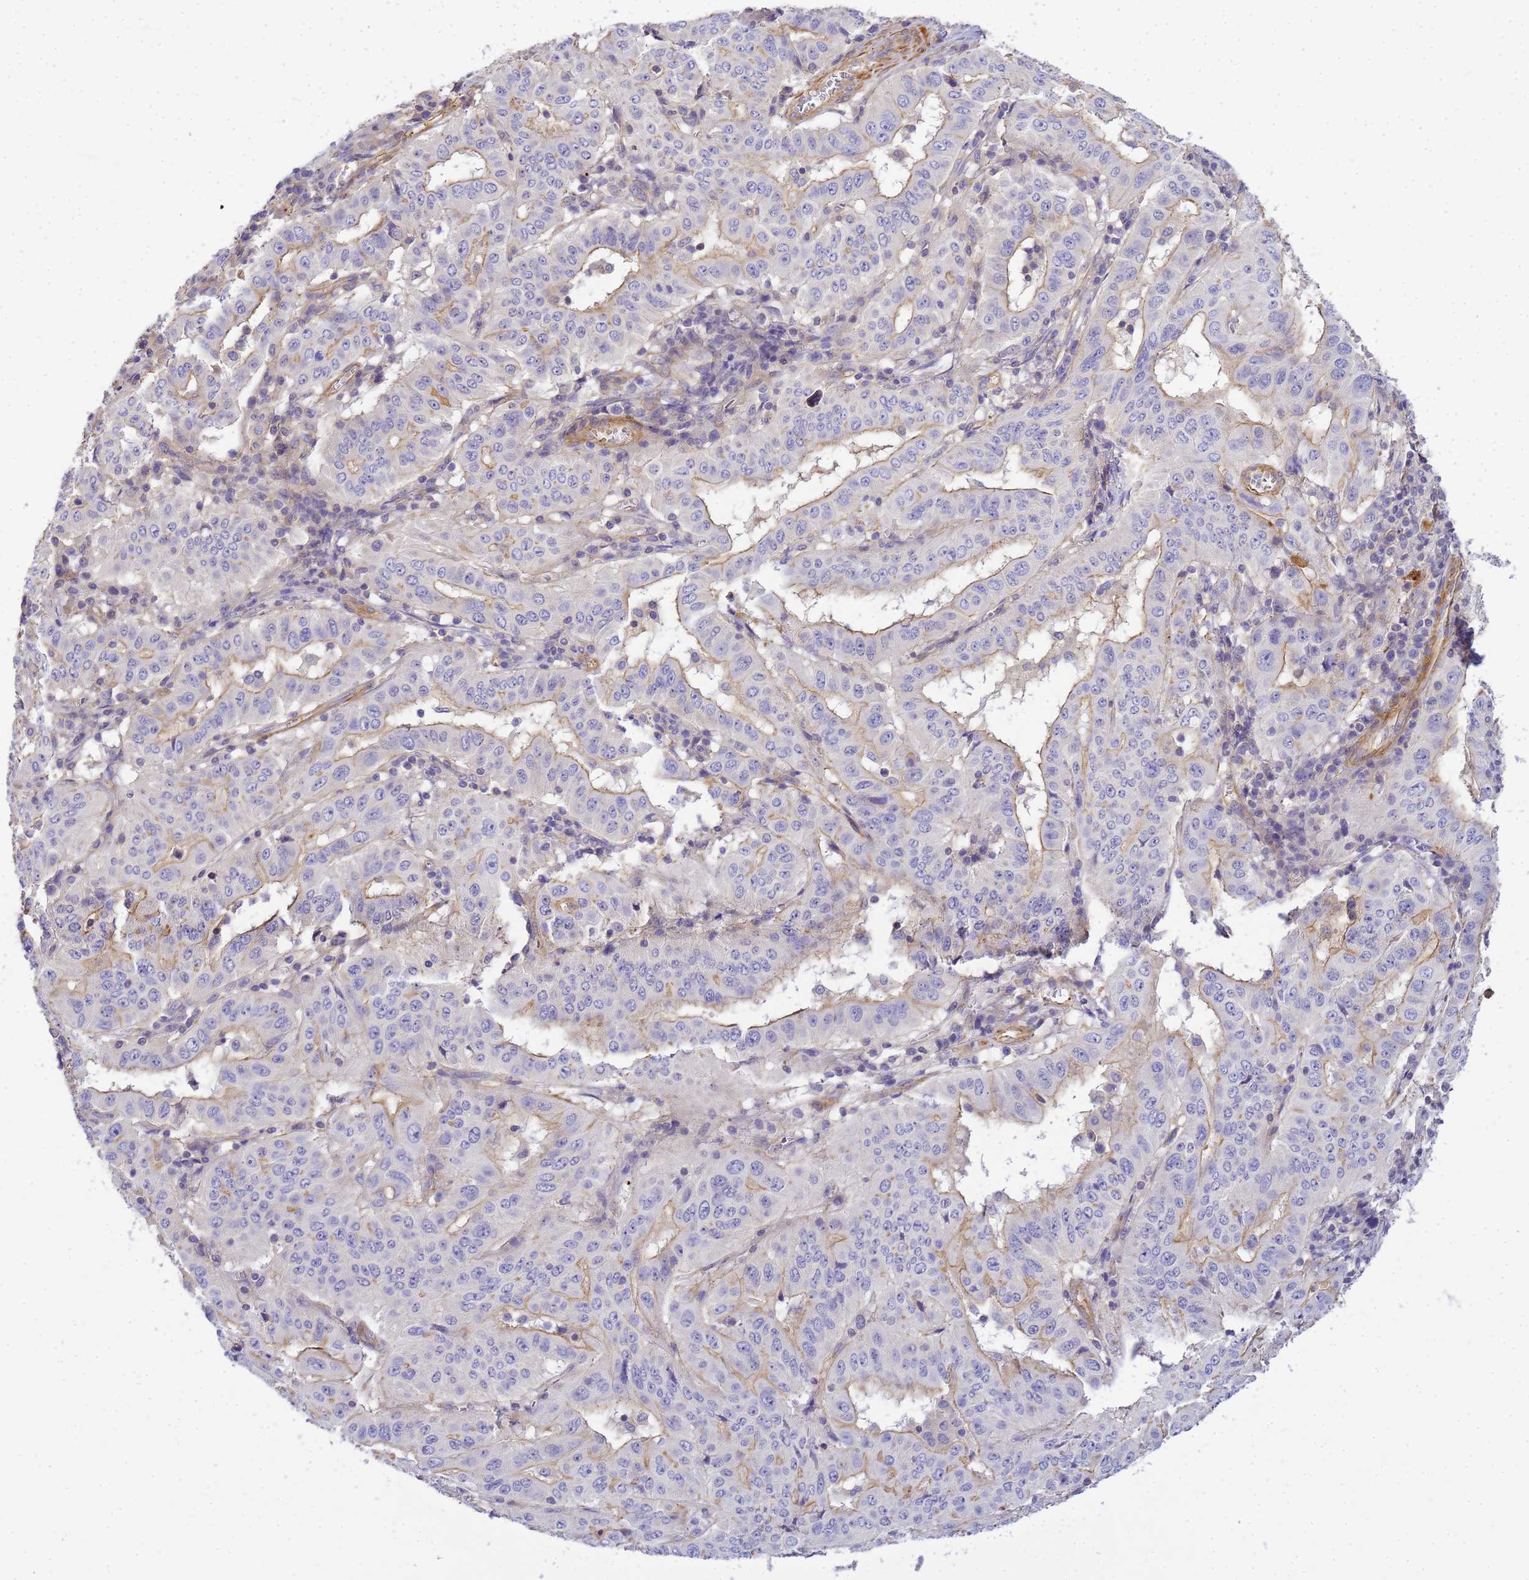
{"staining": {"intensity": "weak", "quantity": "25%-75%", "location": "cytoplasmic/membranous"}, "tissue": "pancreatic cancer", "cell_type": "Tumor cells", "image_type": "cancer", "snomed": [{"axis": "morphology", "description": "Adenocarcinoma, NOS"}, {"axis": "topography", "description": "Pancreas"}], "caption": "Human pancreatic cancer stained with a brown dye displays weak cytoplasmic/membranous positive staining in about 25%-75% of tumor cells.", "gene": "MYL12A", "patient": {"sex": "male", "age": 63}}